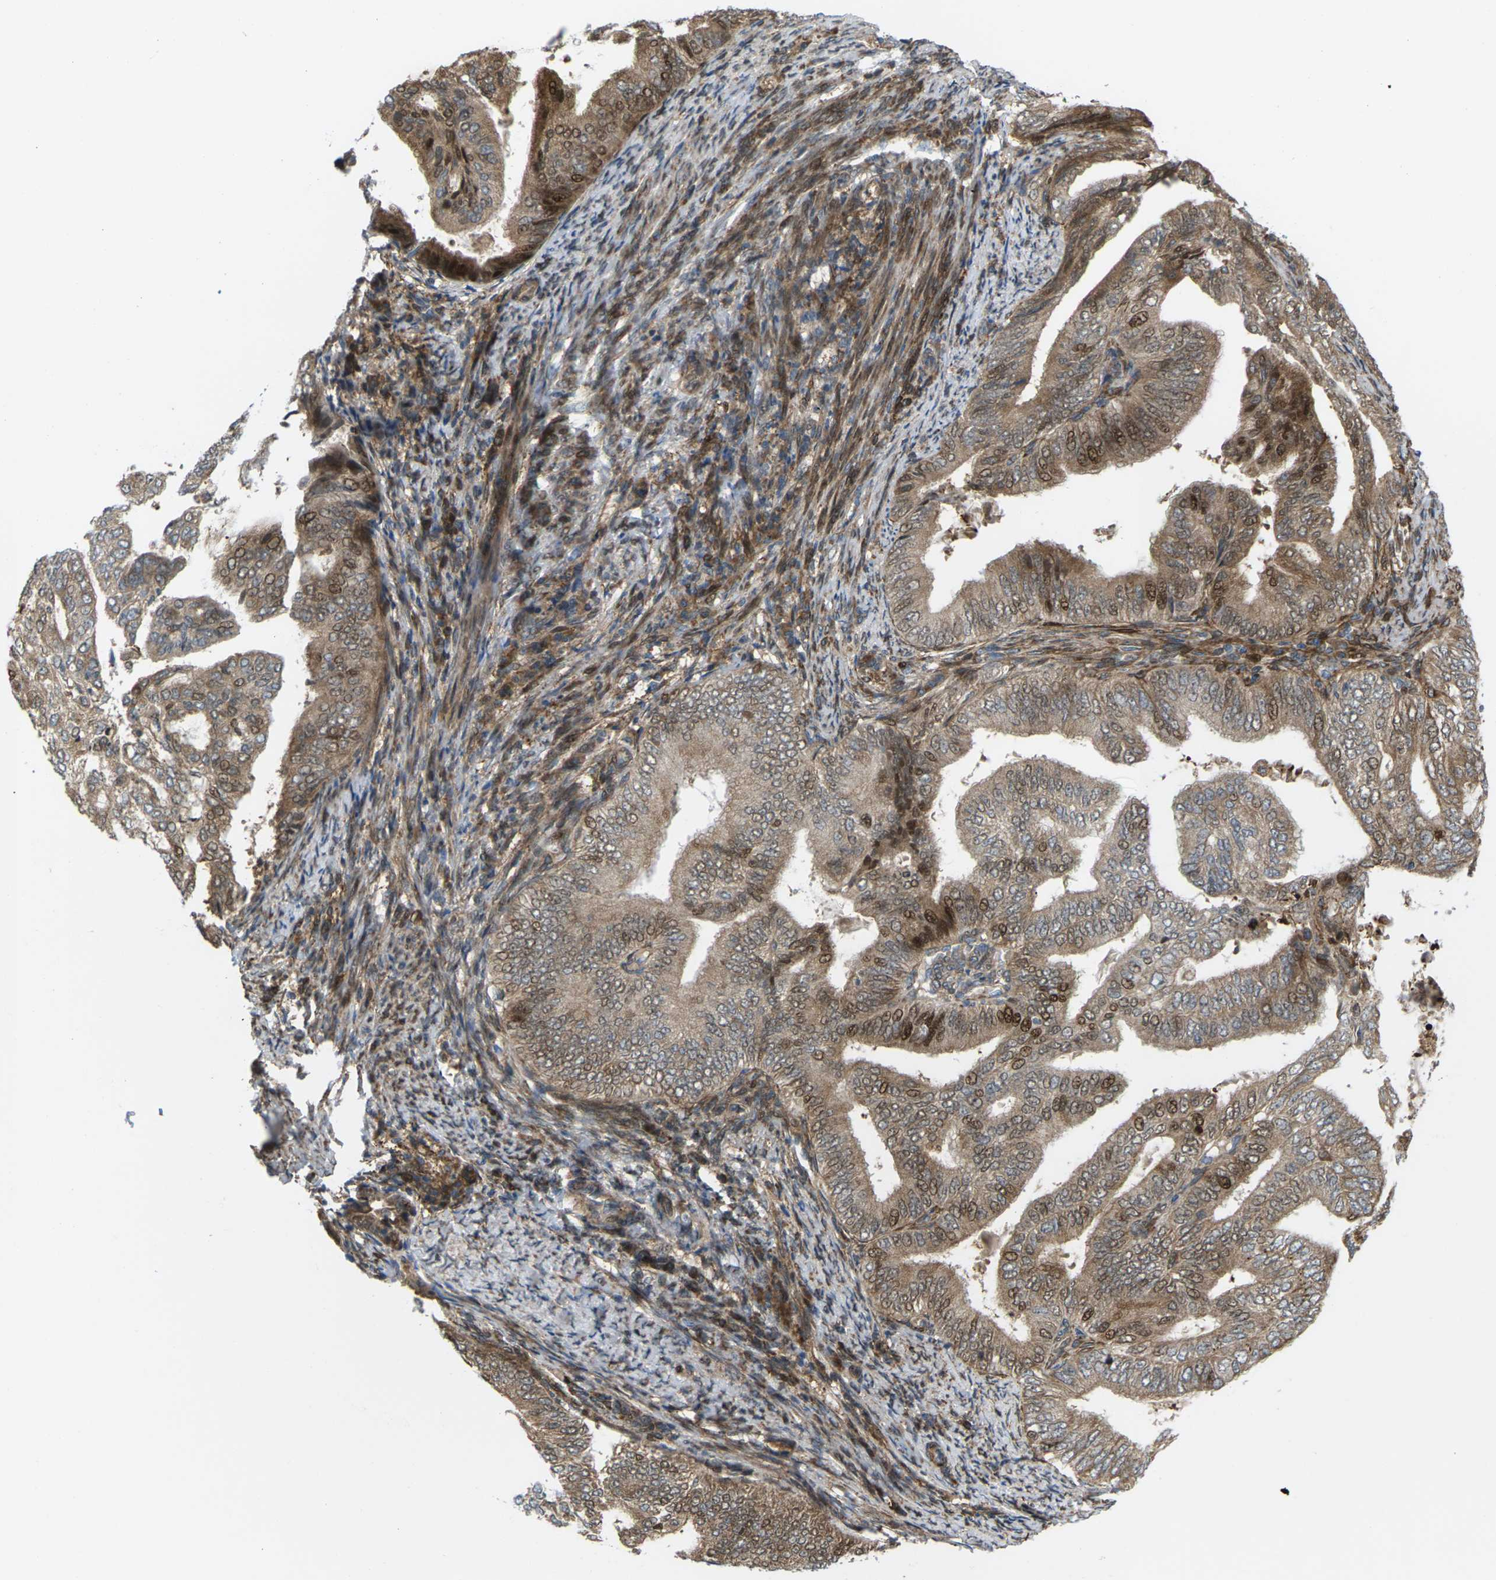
{"staining": {"intensity": "moderate", "quantity": ">75%", "location": "cytoplasmic/membranous,nuclear"}, "tissue": "endometrial cancer", "cell_type": "Tumor cells", "image_type": "cancer", "snomed": [{"axis": "morphology", "description": "Adenocarcinoma, NOS"}, {"axis": "topography", "description": "Endometrium"}], "caption": "The photomicrograph demonstrates a brown stain indicating the presence of a protein in the cytoplasmic/membranous and nuclear of tumor cells in adenocarcinoma (endometrial). The protein of interest is stained brown, and the nuclei are stained in blue (DAB IHC with brightfield microscopy, high magnification).", "gene": "ROBO1", "patient": {"sex": "female", "age": 58}}